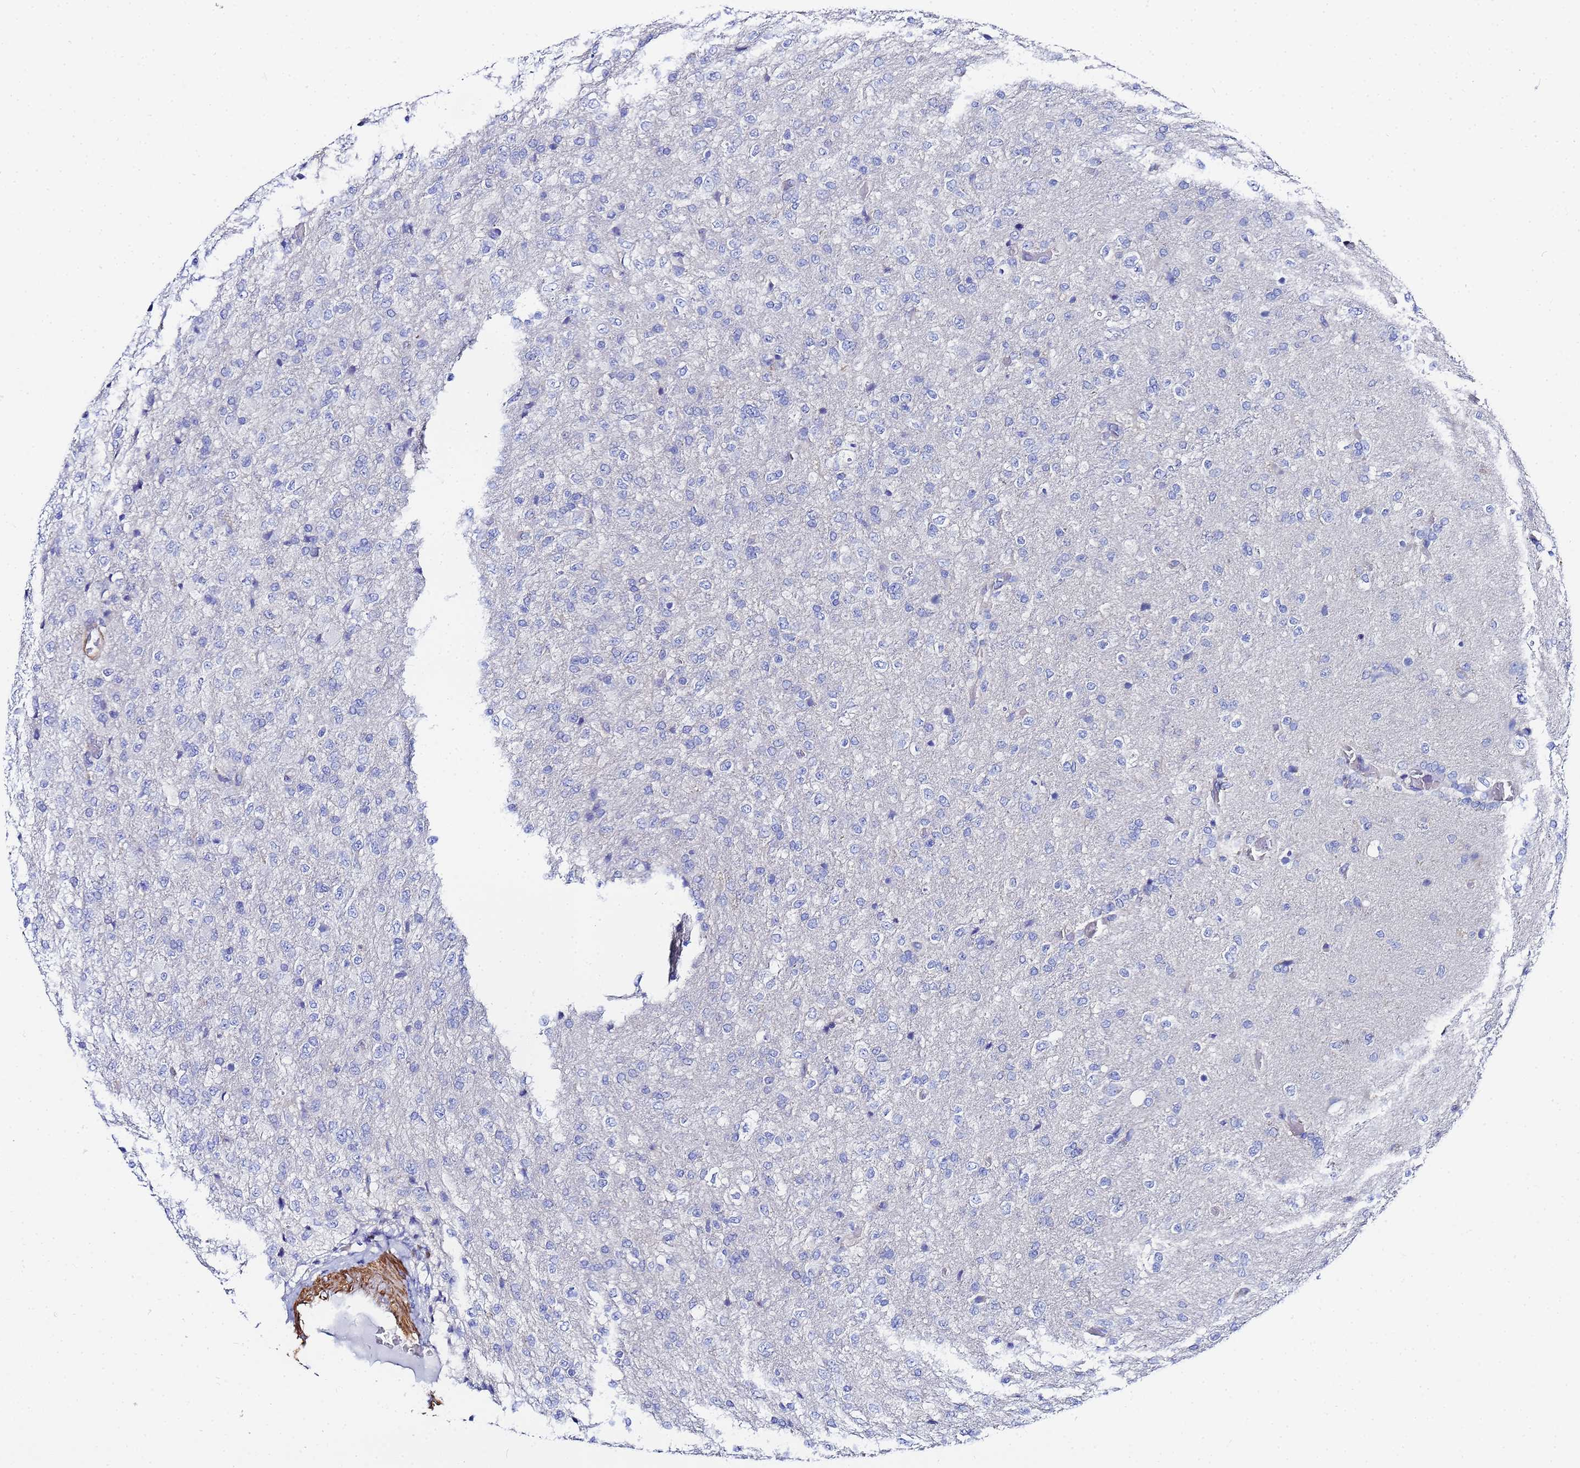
{"staining": {"intensity": "negative", "quantity": "none", "location": "none"}, "tissue": "glioma", "cell_type": "Tumor cells", "image_type": "cancer", "snomed": [{"axis": "morphology", "description": "Glioma, malignant, High grade"}, {"axis": "topography", "description": "Brain"}], "caption": "The immunohistochemistry (IHC) photomicrograph has no significant staining in tumor cells of glioma tissue.", "gene": "RAB39B", "patient": {"sex": "female", "age": 74}}